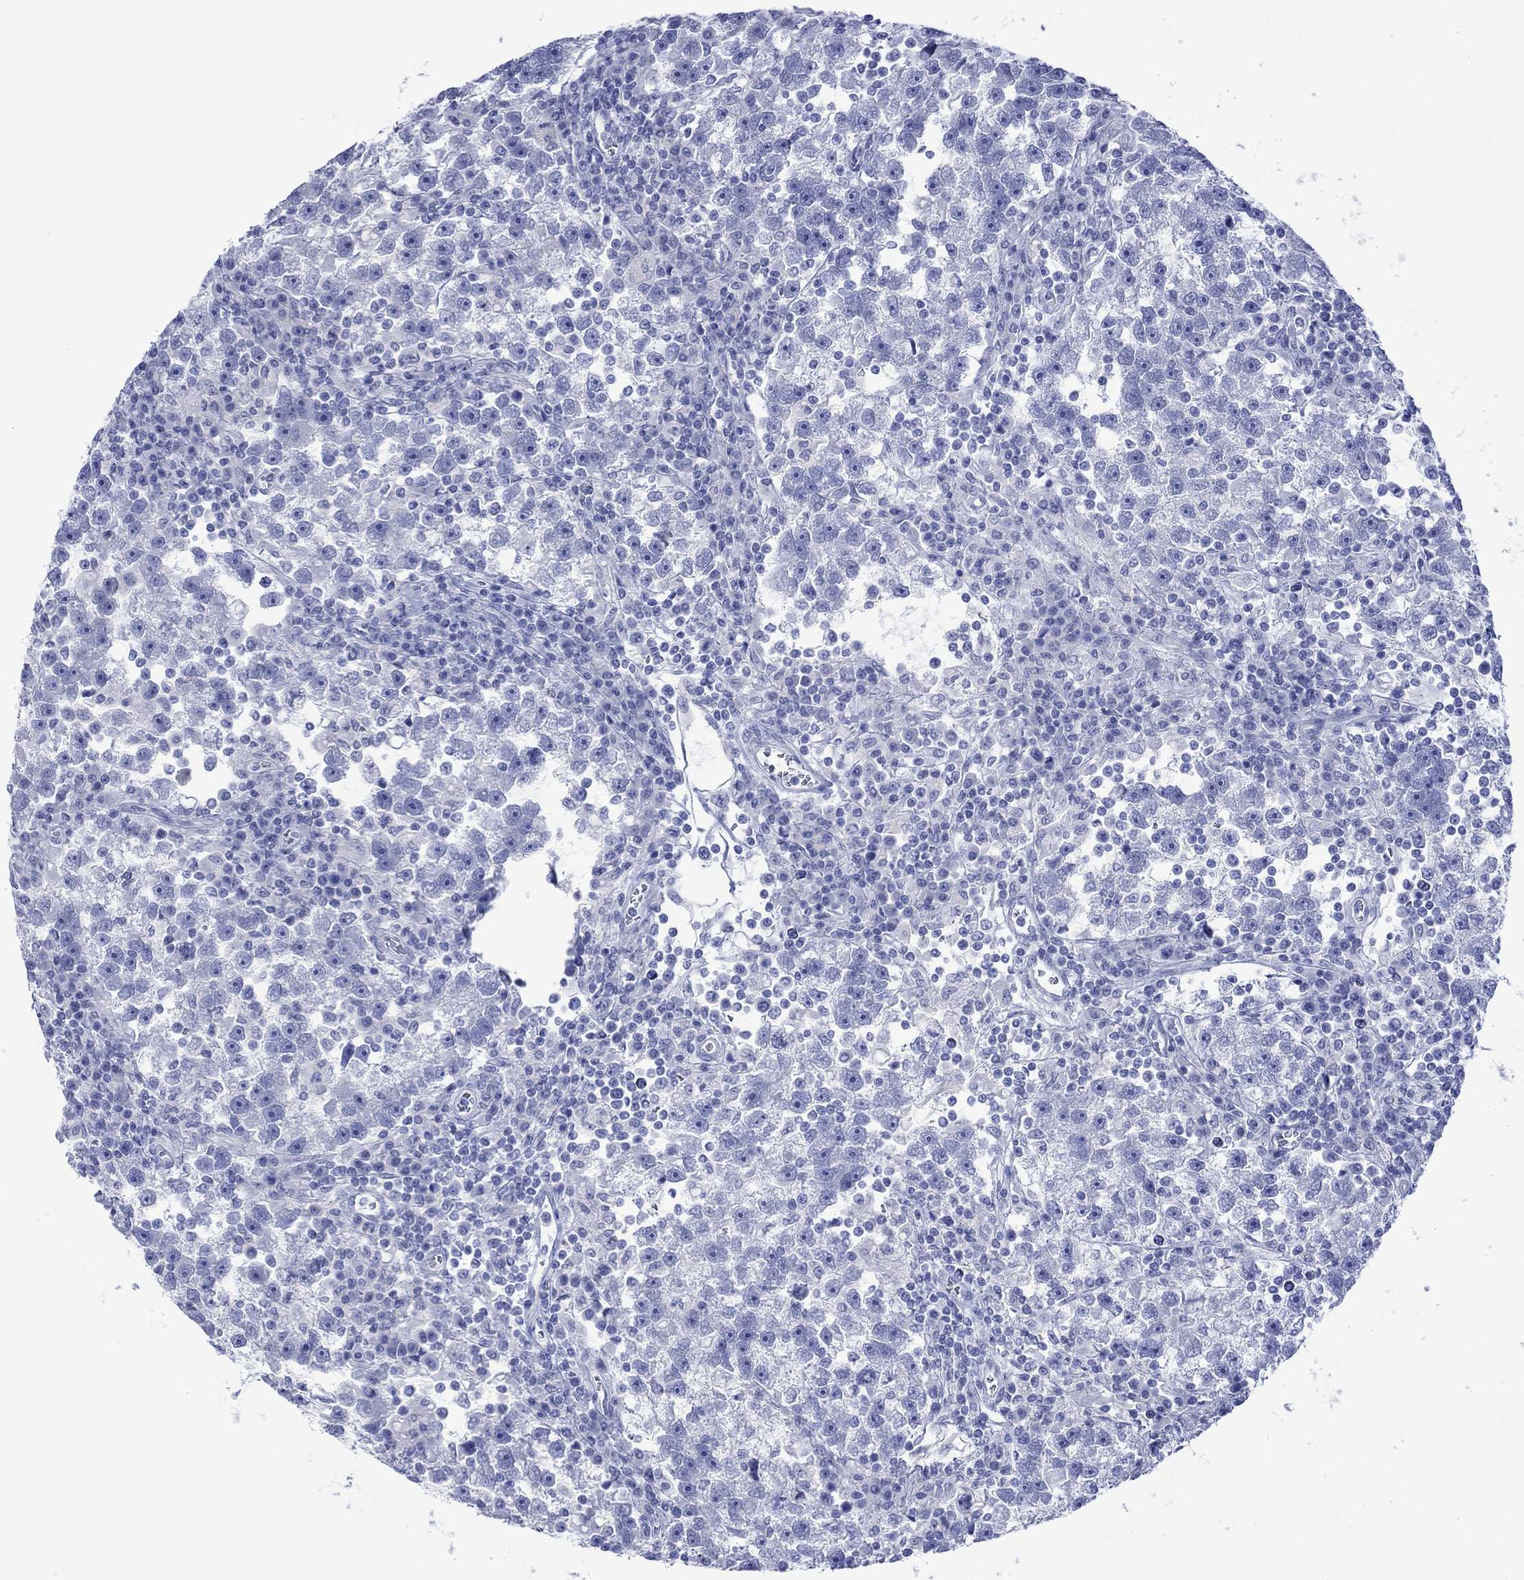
{"staining": {"intensity": "negative", "quantity": "none", "location": "none"}, "tissue": "testis cancer", "cell_type": "Tumor cells", "image_type": "cancer", "snomed": [{"axis": "morphology", "description": "Seminoma, NOS"}, {"axis": "topography", "description": "Testis"}], "caption": "IHC of testis cancer displays no expression in tumor cells.", "gene": "MLANA", "patient": {"sex": "male", "age": 47}}